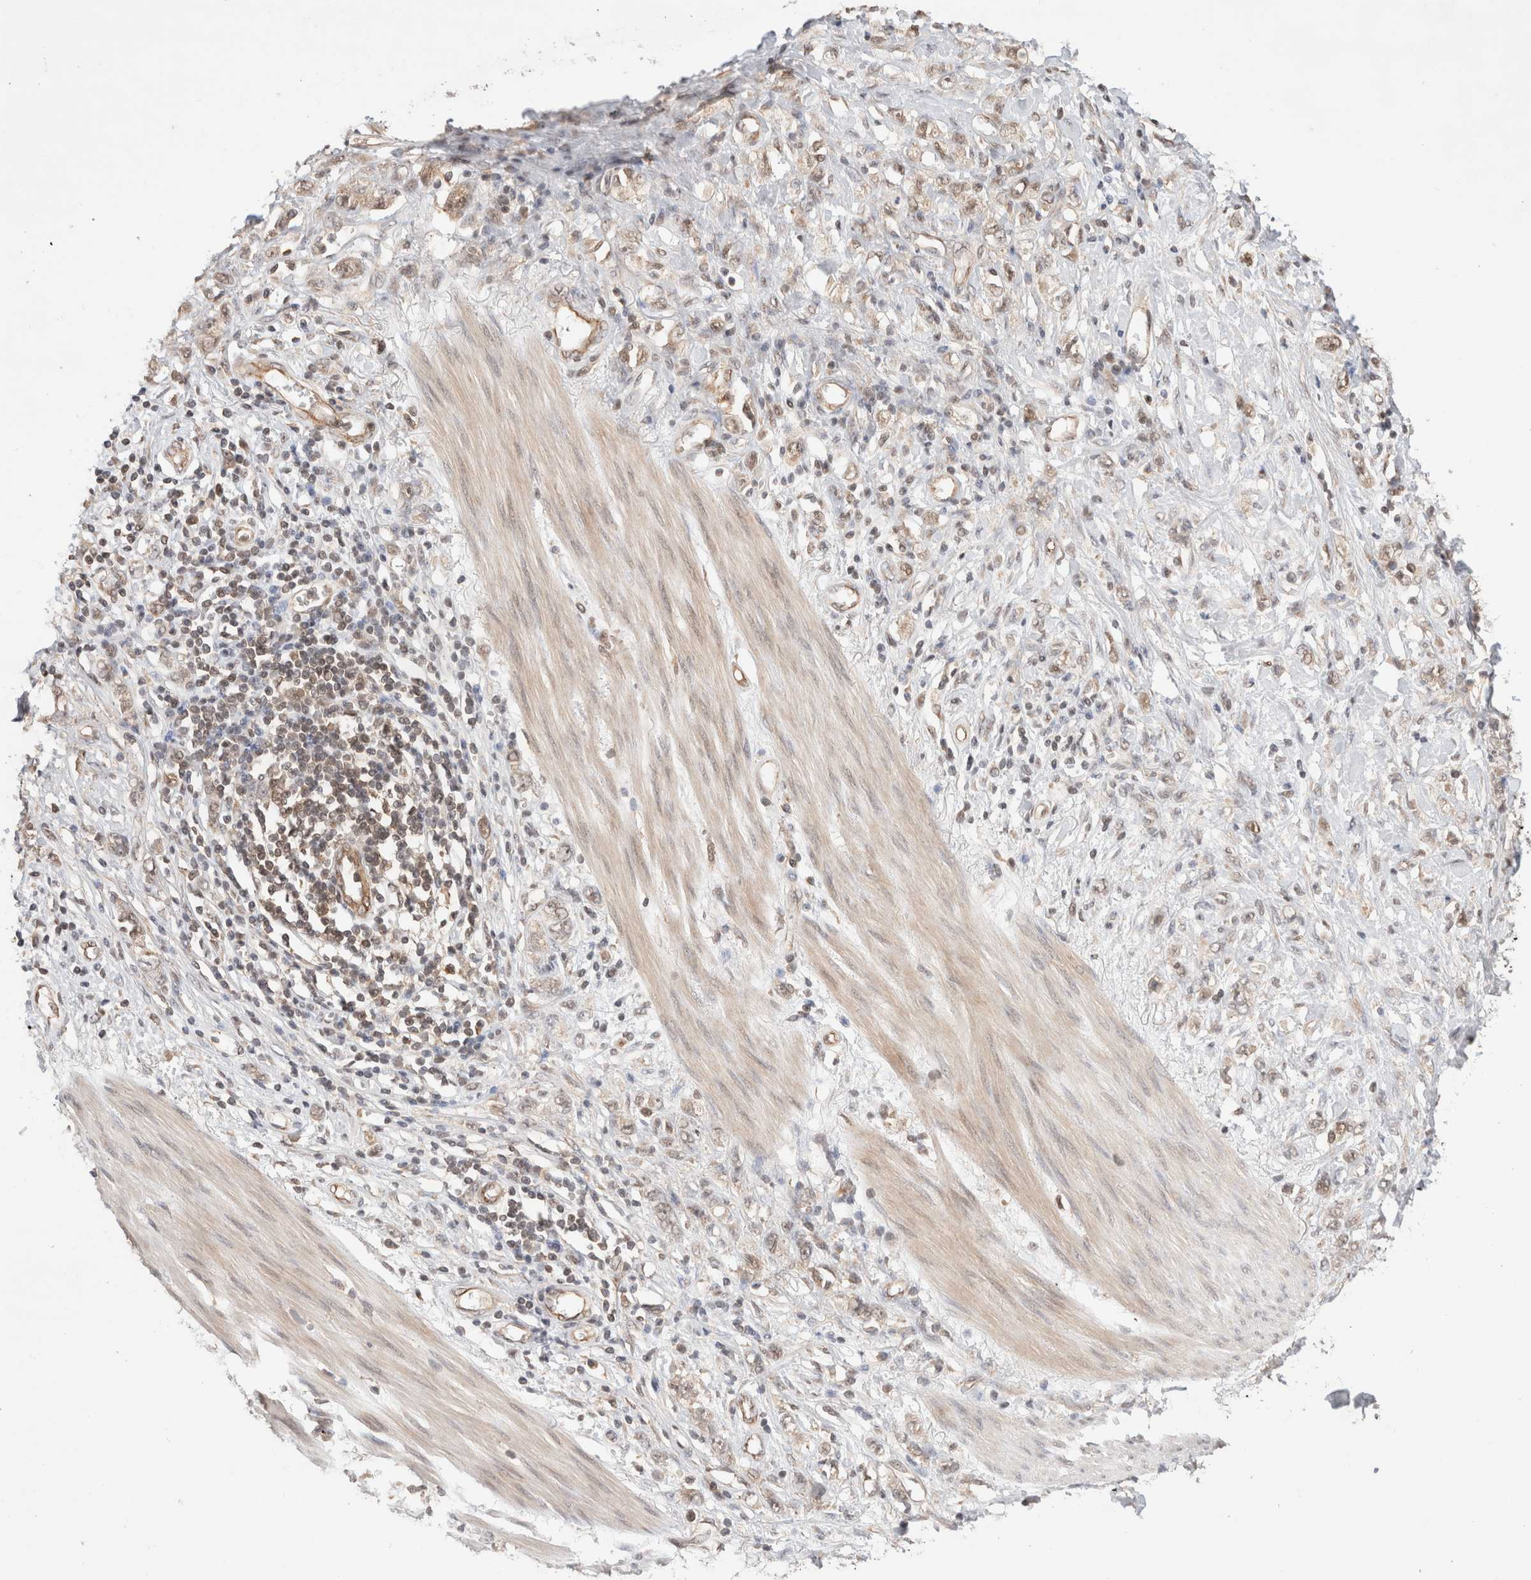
{"staining": {"intensity": "weak", "quantity": ">75%", "location": "cytoplasmic/membranous,nuclear"}, "tissue": "stomach cancer", "cell_type": "Tumor cells", "image_type": "cancer", "snomed": [{"axis": "morphology", "description": "Adenocarcinoma, NOS"}, {"axis": "topography", "description": "Stomach"}], "caption": "Immunohistochemical staining of stomach adenocarcinoma shows low levels of weak cytoplasmic/membranous and nuclear expression in approximately >75% of tumor cells. The staining was performed using DAB, with brown indicating positive protein expression. Nuclei are stained blue with hematoxylin.", "gene": "SIKE1", "patient": {"sex": "female", "age": 76}}